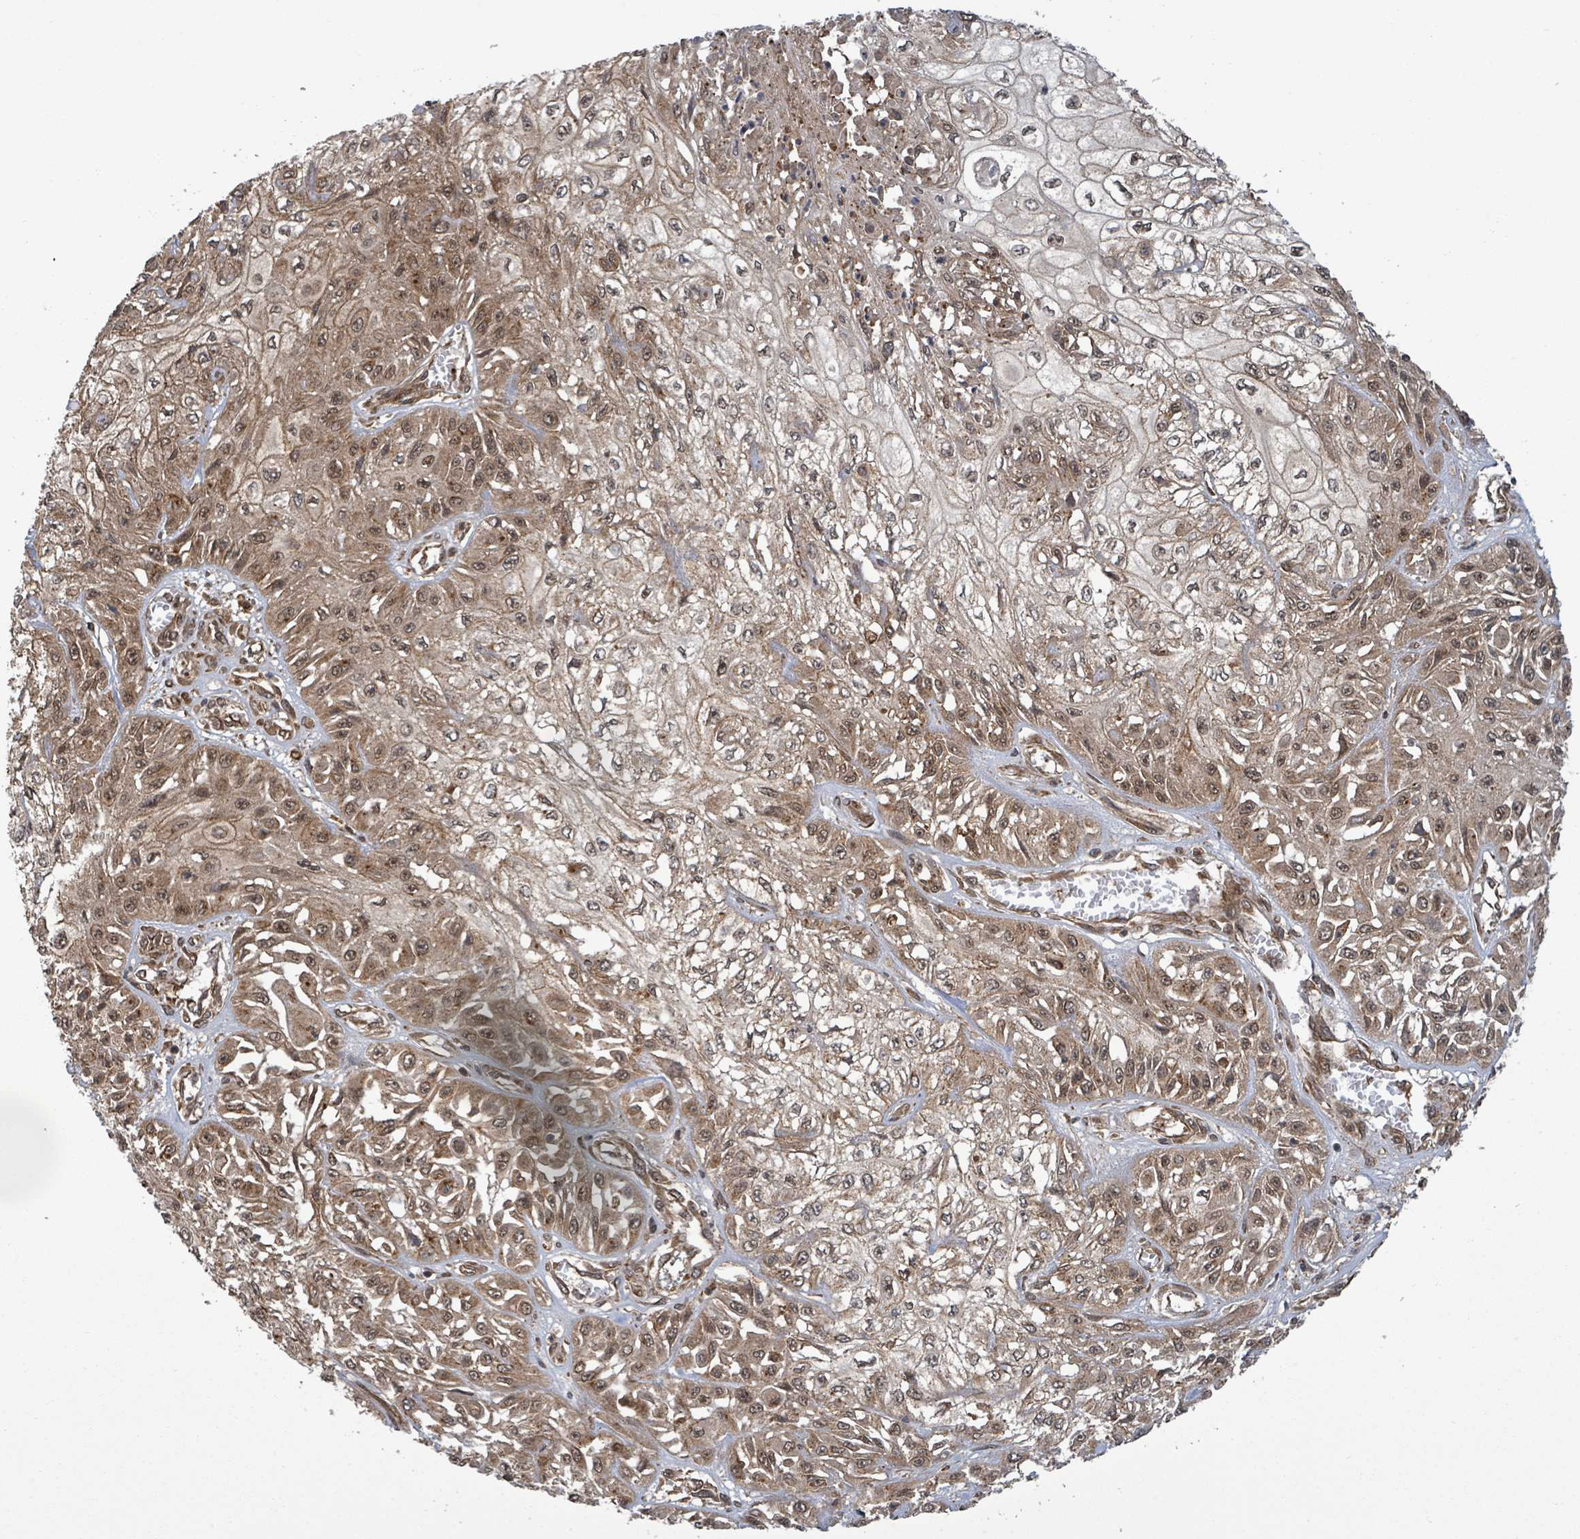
{"staining": {"intensity": "moderate", "quantity": ">75%", "location": "cytoplasmic/membranous,nuclear"}, "tissue": "skin cancer", "cell_type": "Tumor cells", "image_type": "cancer", "snomed": [{"axis": "morphology", "description": "Squamous cell carcinoma, NOS"}, {"axis": "morphology", "description": "Squamous cell carcinoma, metastatic, NOS"}, {"axis": "topography", "description": "Skin"}, {"axis": "topography", "description": "Lymph node"}], "caption": "Immunohistochemical staining of skin metastatic squamous cell carcinoma displays medium levels of moderate cytoplasmic/membranous and nuclear protein staining in approximately >75% of tumor cells. (DAB IHC, brown staining for protein, blue staining for nuclei).", "gene": "KLC1", "patient": {"sex": "male", "age": 75}}